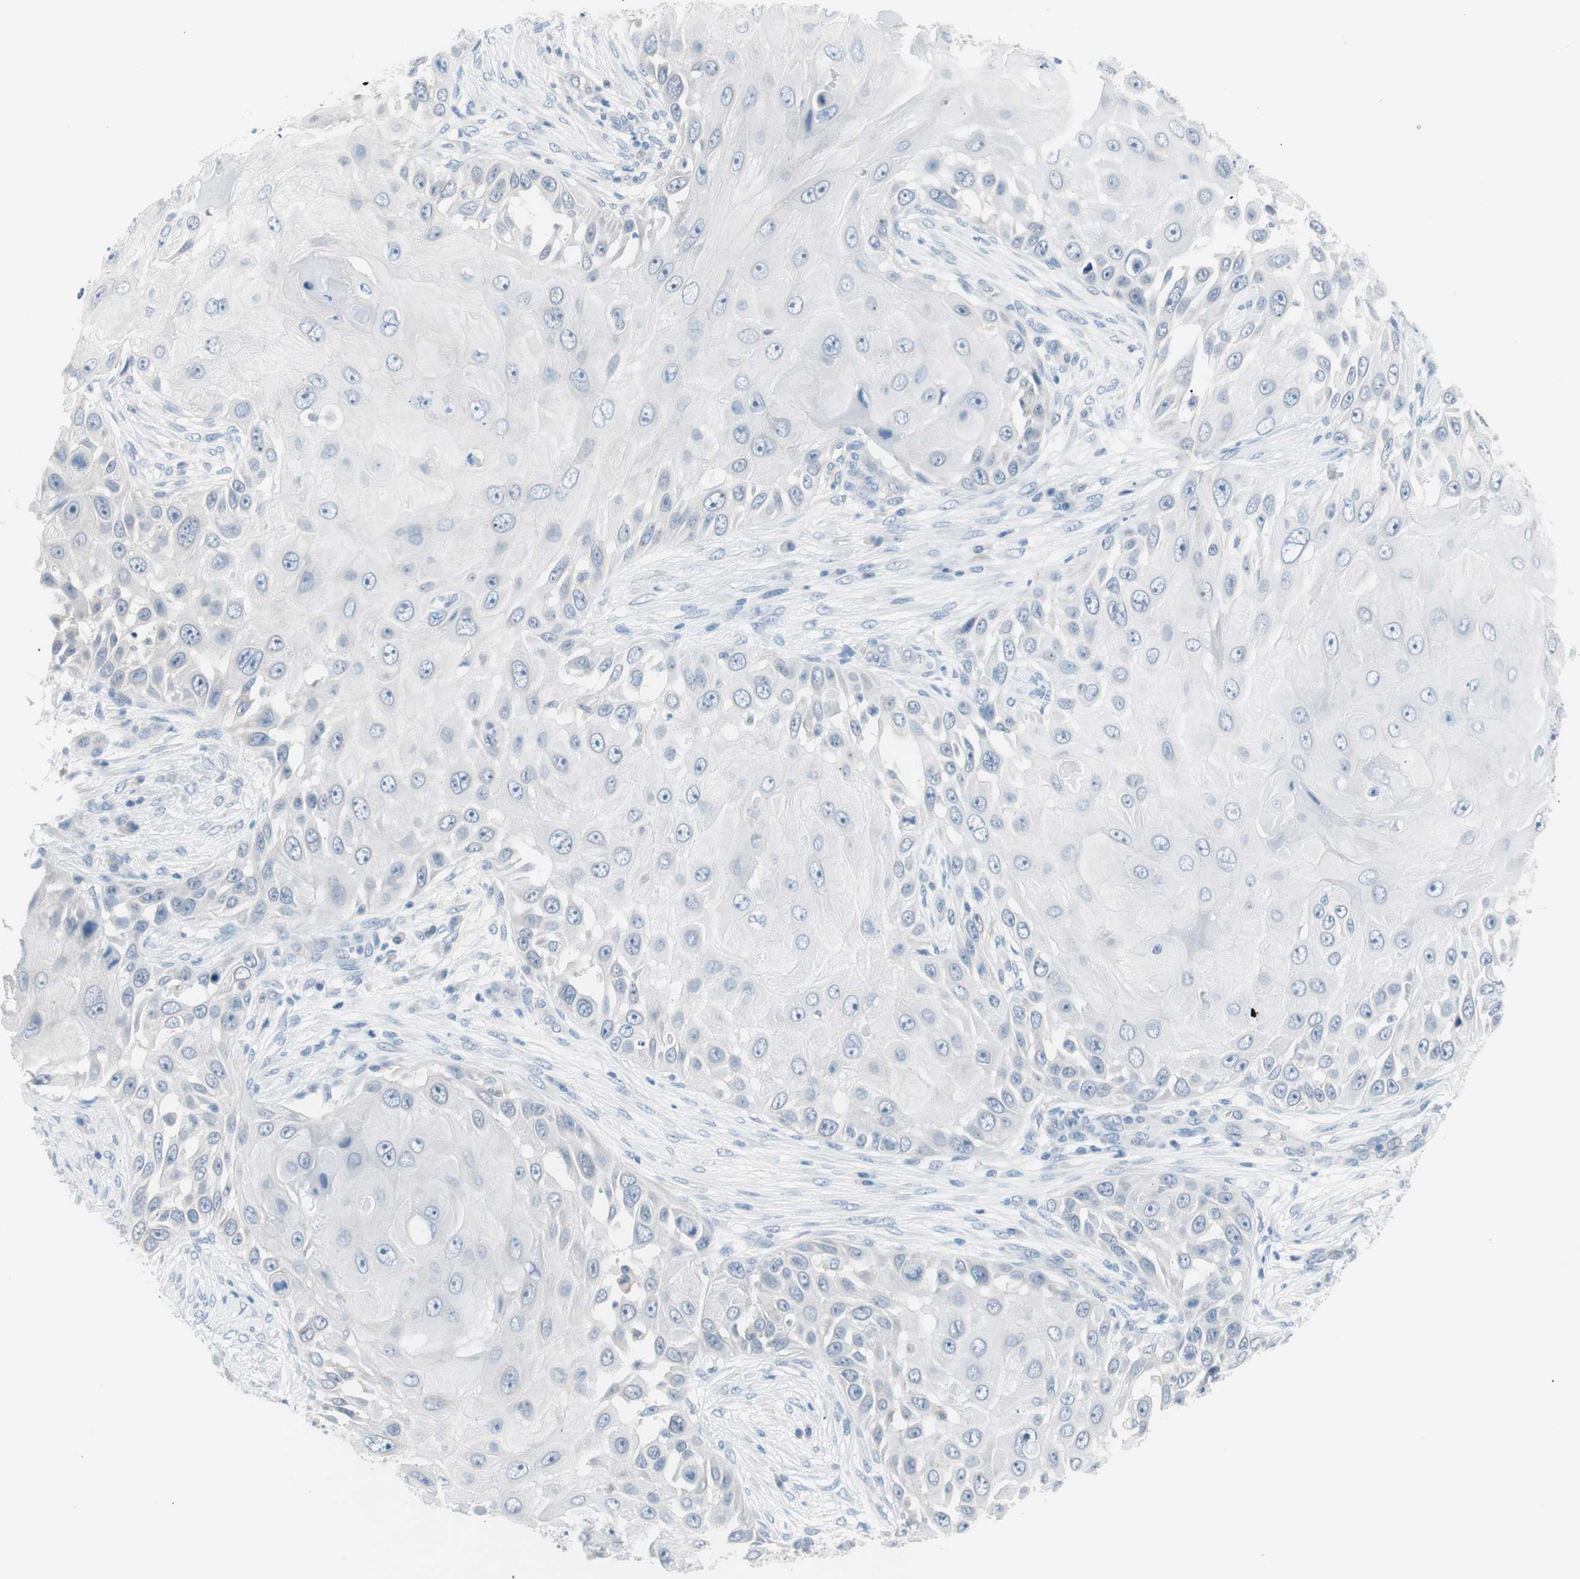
{"staining": {"intensity": "negative", "quantity": "none", "location": "none"}, "tissue": "skin cancer", "cell_type": "Tumor cells", "image_type": "cancer", "snomed": [{"axis": "morphology", "description": "Squamous cell carcinoma, NOS"}, {"axis": "topography", "description": "Skin"}], "caption": "Tumor cells are negative for brown protein staining in squamous cell carcinoma (skin).", "gene": "VIL1", "patient": {"sex": "female", "age": 44}}